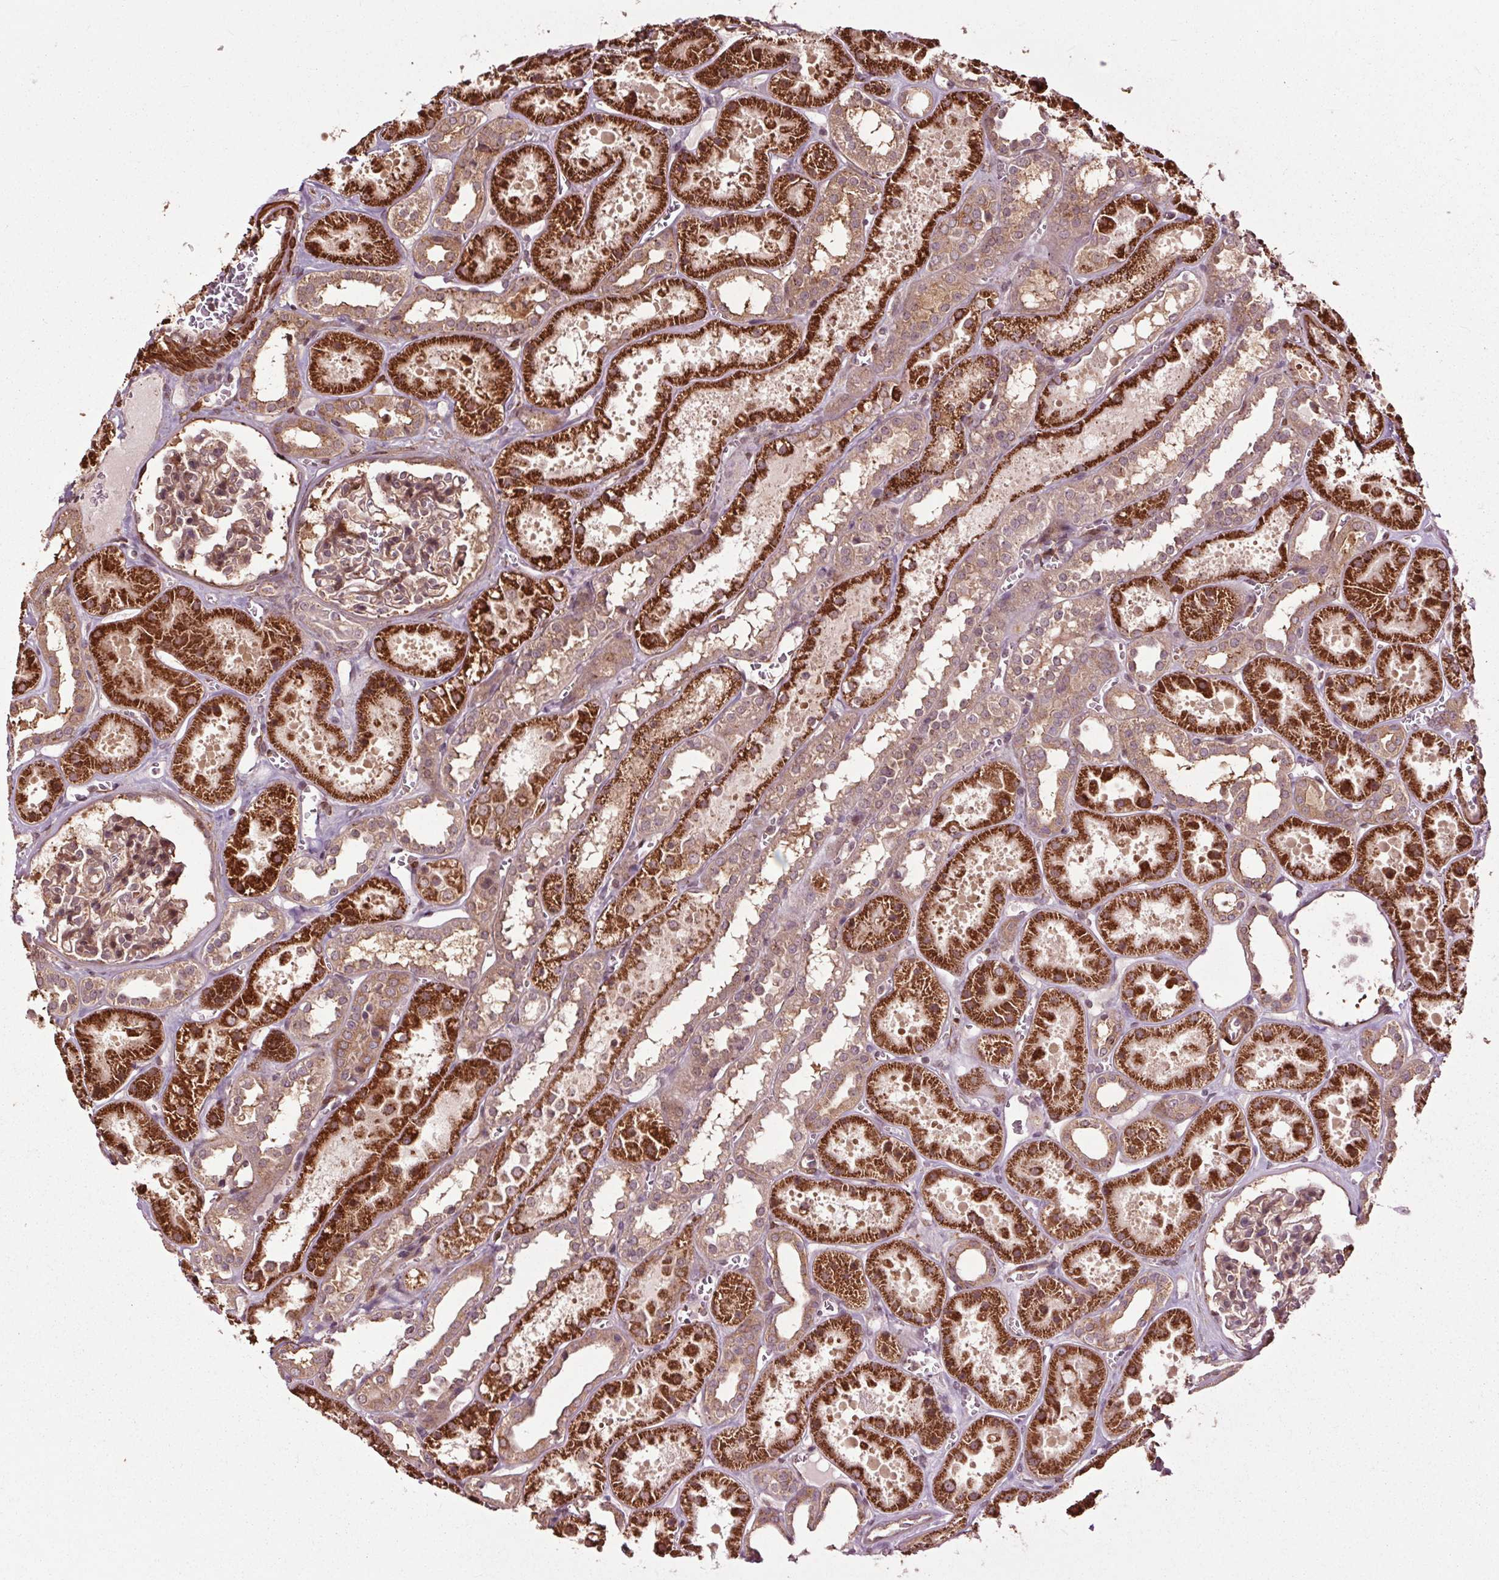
{"staining": {"intensity": "weak", "quantity": ">75%", "location": "cytoplasmic/membranous"}, "tissue": "kidney", "cell_type": "Cells in glomeruli", "image_type": "normal", "snomed": [{"axis": "morphology", "description": "Normal tissue, NOS"}, {"axis": "topography", "description": "Kidney"}], "caption": "Weak cytoplasmic/membranous staining is appreciated in approximately >75% of cells in glomeruli in benign kidney.", "gene": "CEP95", "patient": {"sex": "female", "age": 41}}